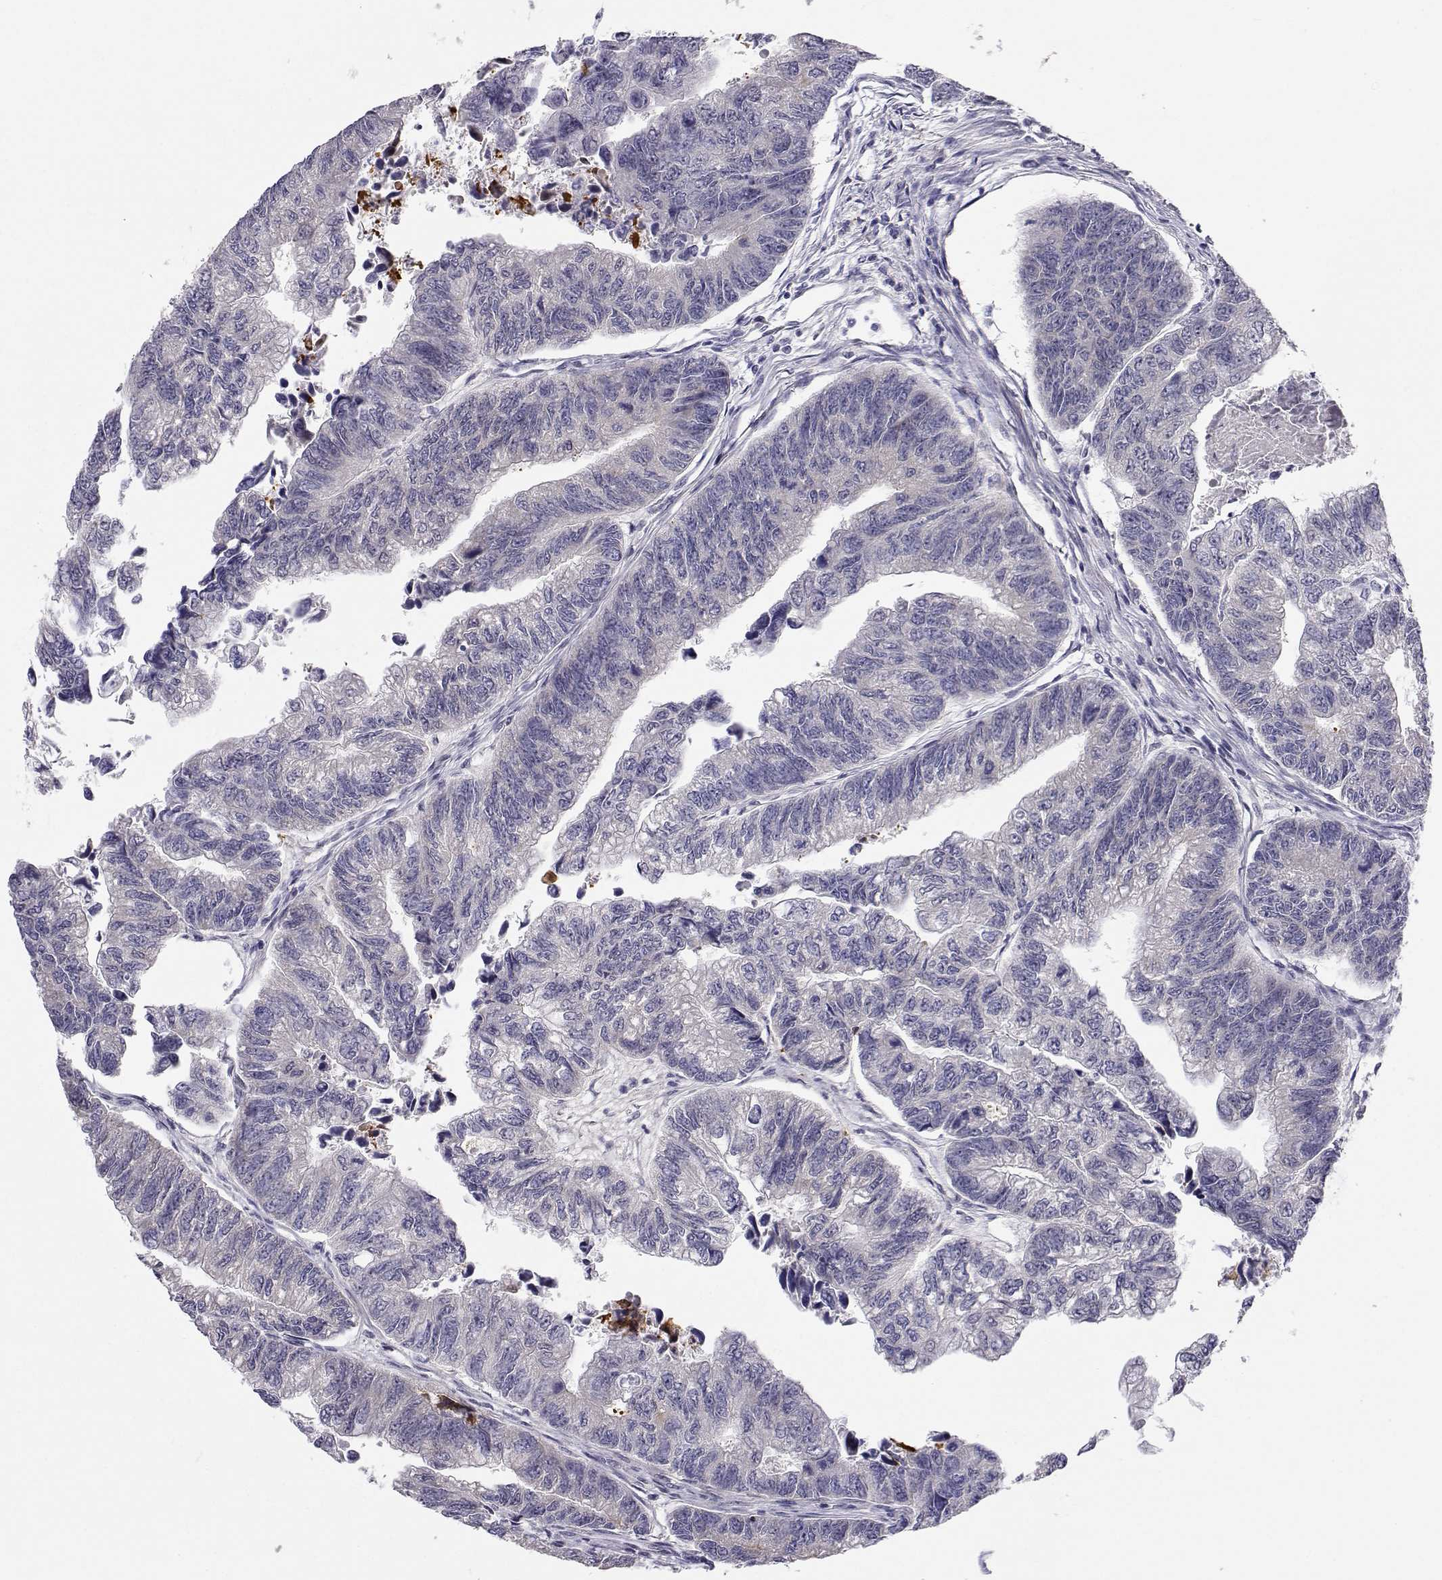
{"staining": {"intensity": "negative", "quantity": "none", "location": "none"}, "tissue": "colorectal cancer", "cell_type": "Tumor cells", "image_type": "cancer", "snomed": [{"axis": "morphology", "description": "Adenocarcinoma, NOS"}, {"axis": "topography", "description": "Colon"}], "caption": "Tumor cells are negative for protein expression in human adenocarcinoma (colorectal).", "gene": "SLC6A3", "patient": {"sex": "female", "age": 65}}